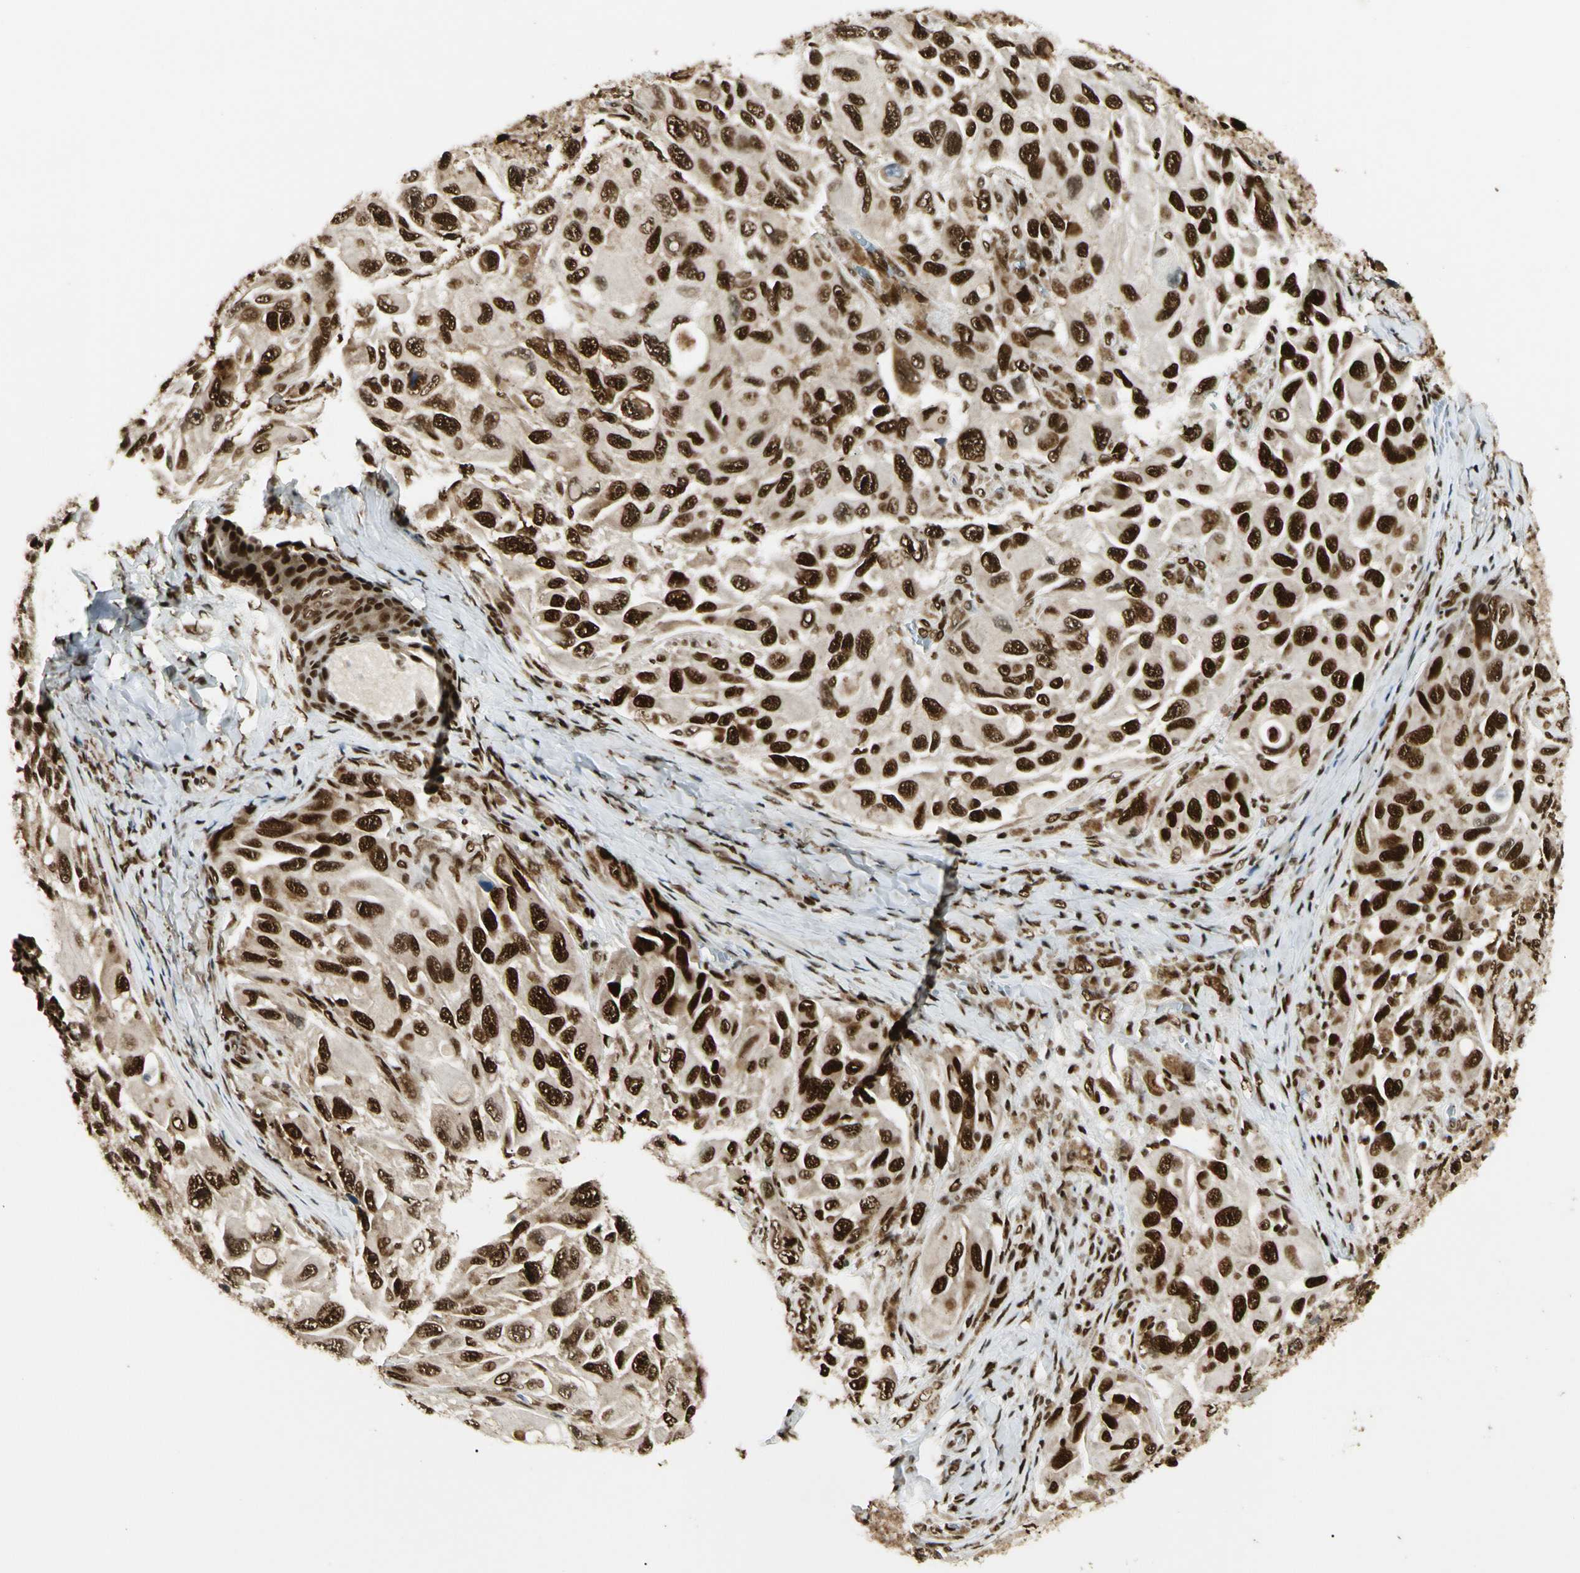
{"staining": {"intensity": "strong", "quantity": ">75%", "location": "nuclear"}, "tissue": "melanoma", "cell_type": "Tumor cells", "image_type": "cancer", "snomed": [{"axis": "morphology", "description": "Malignant melanoma, NOS"}, {"axis": "topography", "description": "Skin"}], "caption": "The histopathology image demonstrates a brown stain indicating the presence of a protein in the nuclear of tumor cells in melanoma. Nuclei are stained in blue.", "gene": "FUS", "patient": {"sex": "female", "age": 73}}